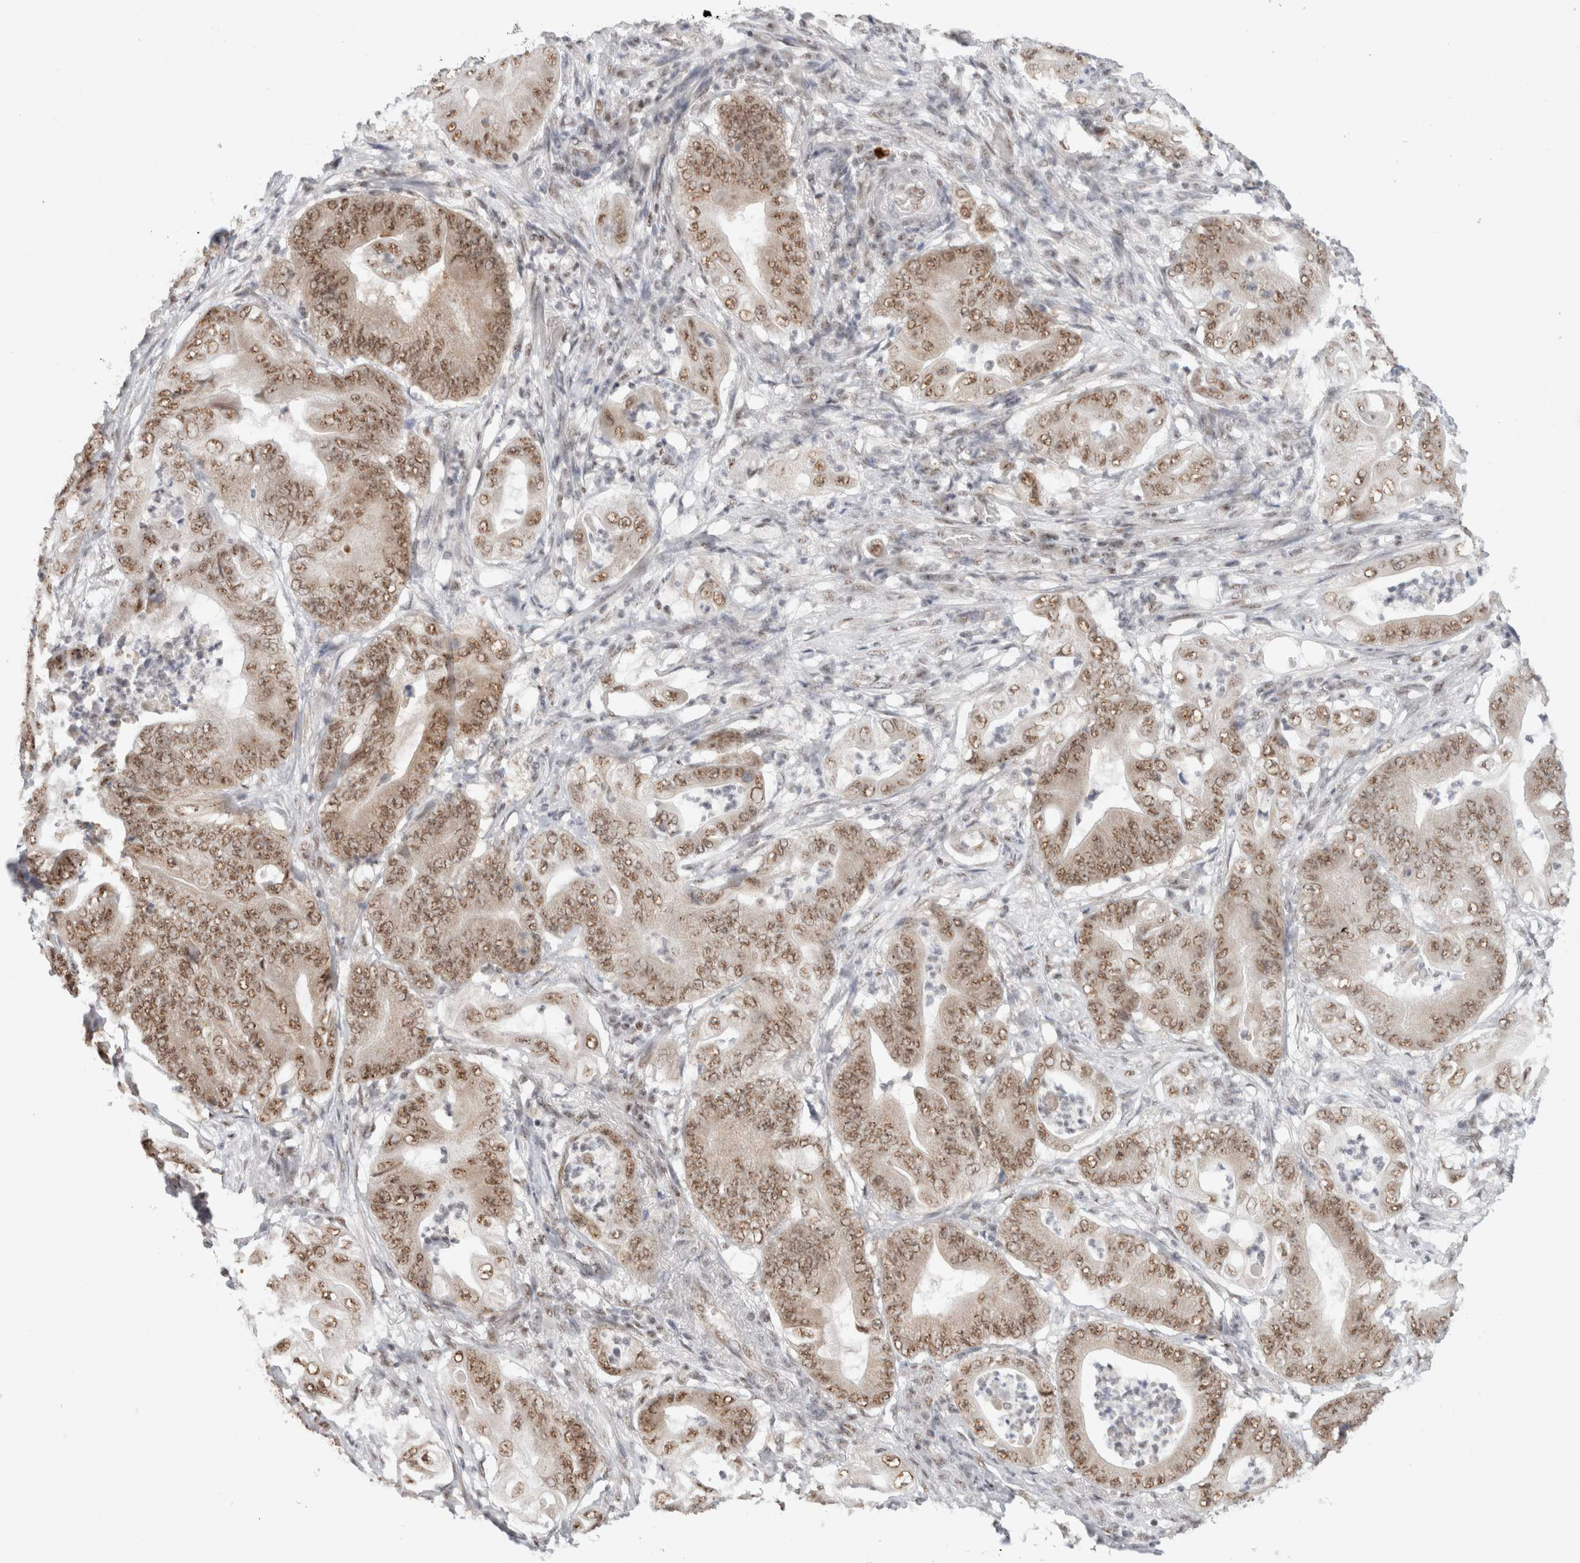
{"staining": {"intensity": "moderate", "quantity": ">75%", "location": "nuclear"}, "tissue": "stomach cancer", "cell_type": "Tumor cells", "image_type": "cancer", "snomed": [{"axis": "morphology", "description": "Adenocarcinoma, NOS"}, {"axis": "topography", "description": "Stomach"}], "caption": "This image reveals stomach cancer (adenocarcinoma) stained with immunohistochemistry to label a protein in brown. The nuclear of tumor cells show moderate positivity for the protein. Nuclei are counter-stained blue.", "gene": "TRMT12", "patient": {"sex": "female", "age": 73}}